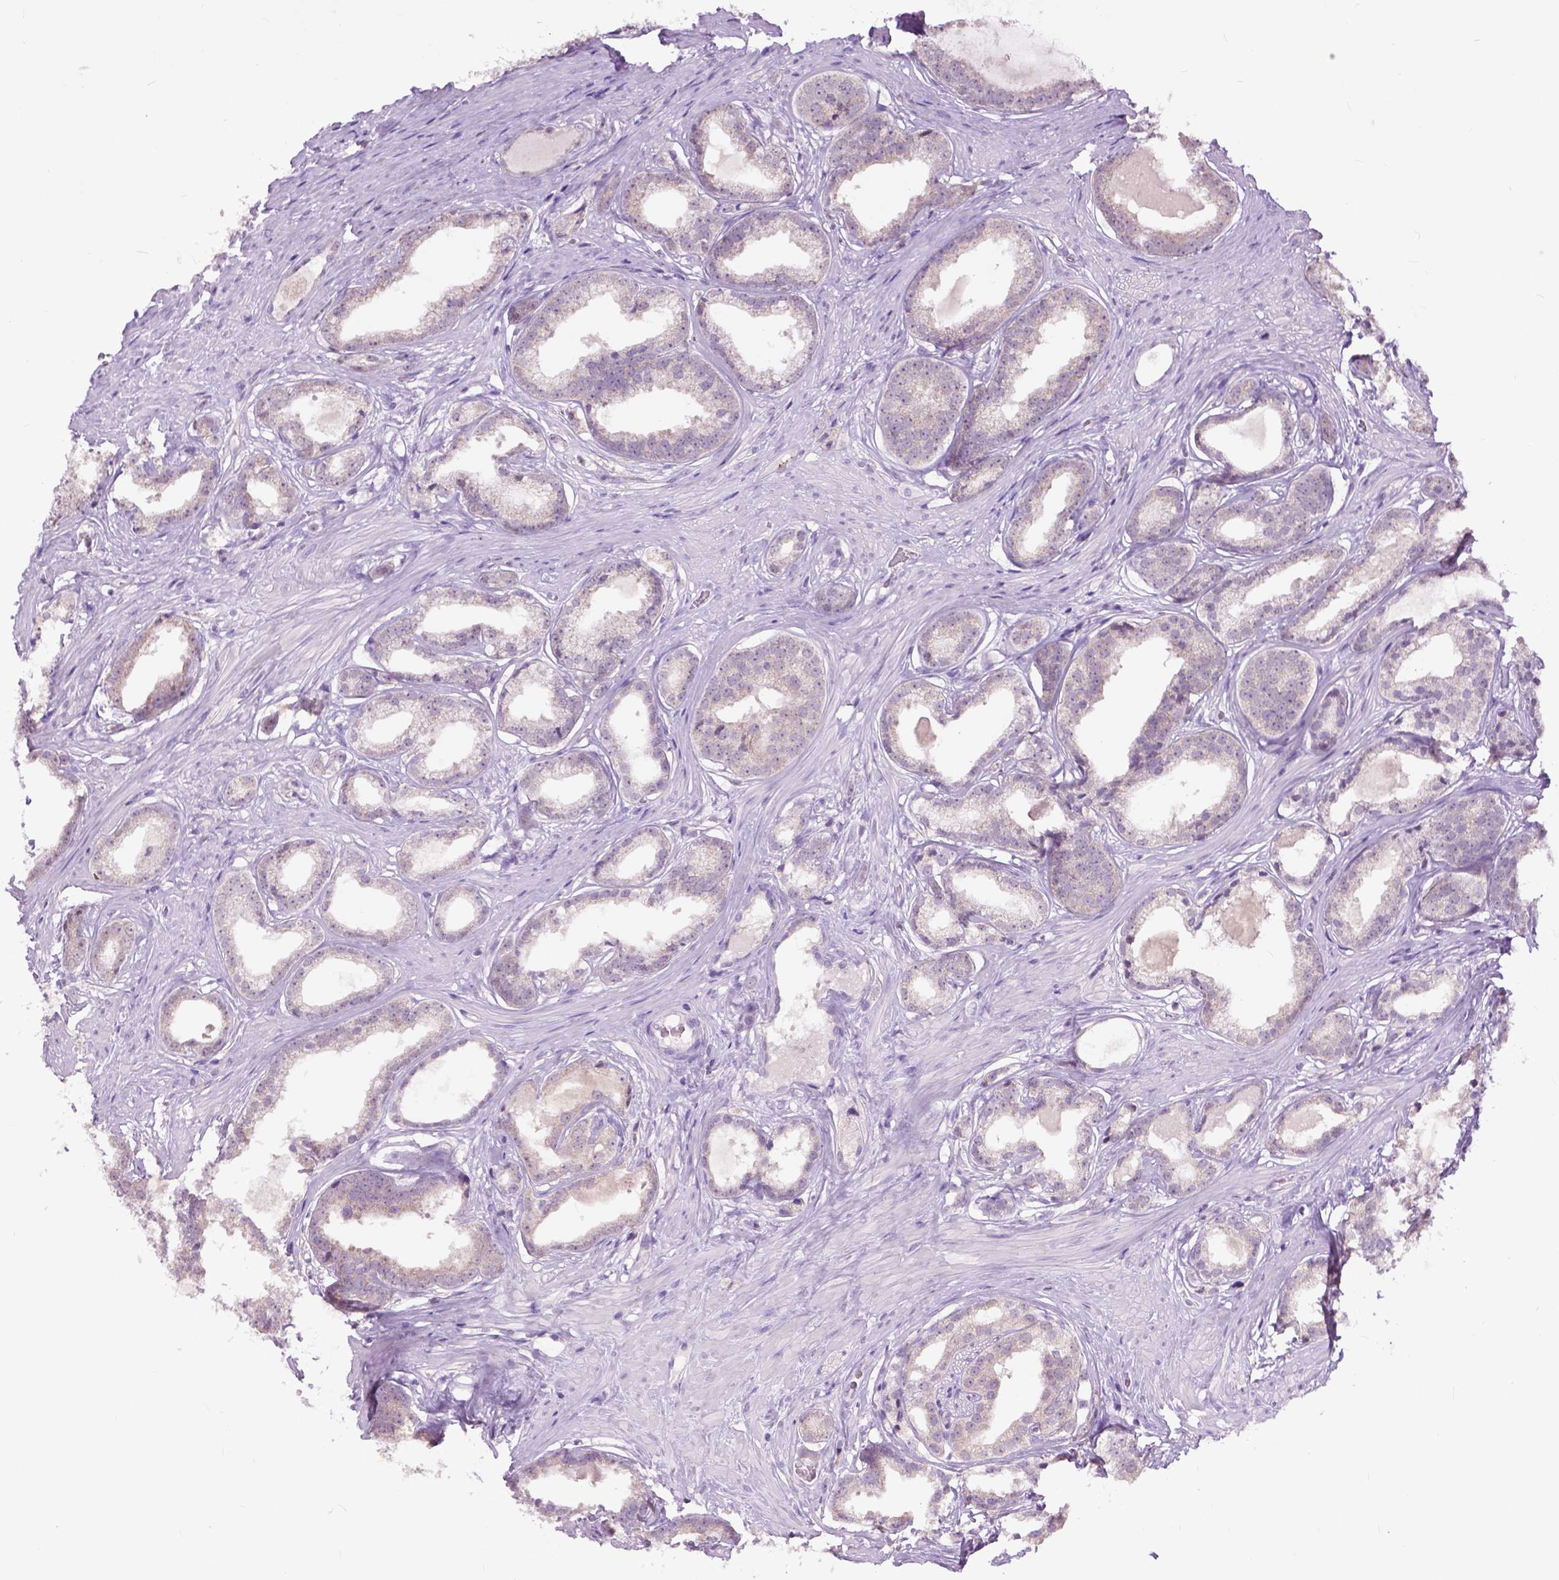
{"staining": {"intensity": "weak", "quantity": "25%-75%", "location": "cytoplasmic/membranous"}, "tissue": "prostate cancer", "cell_type": "Tumor cells", "image_type": "cancer", "snomed": [{"axis": "morphology", "description": "Adenocarcinoma, Low grade"}, {"axis": "topography", "description": "Prostate"}], "caption": "Adenocarcinoma (low-grade) (prostate) stained with immunohistochemistry (IHC) shows weak cytoplasmic/membranous expression in about 25%-75% of tumor cells. (IHC, brightfield microscopy, high magnification).", "gene": "TTC9B", "patient": {"sex": "male", "age": 65}}